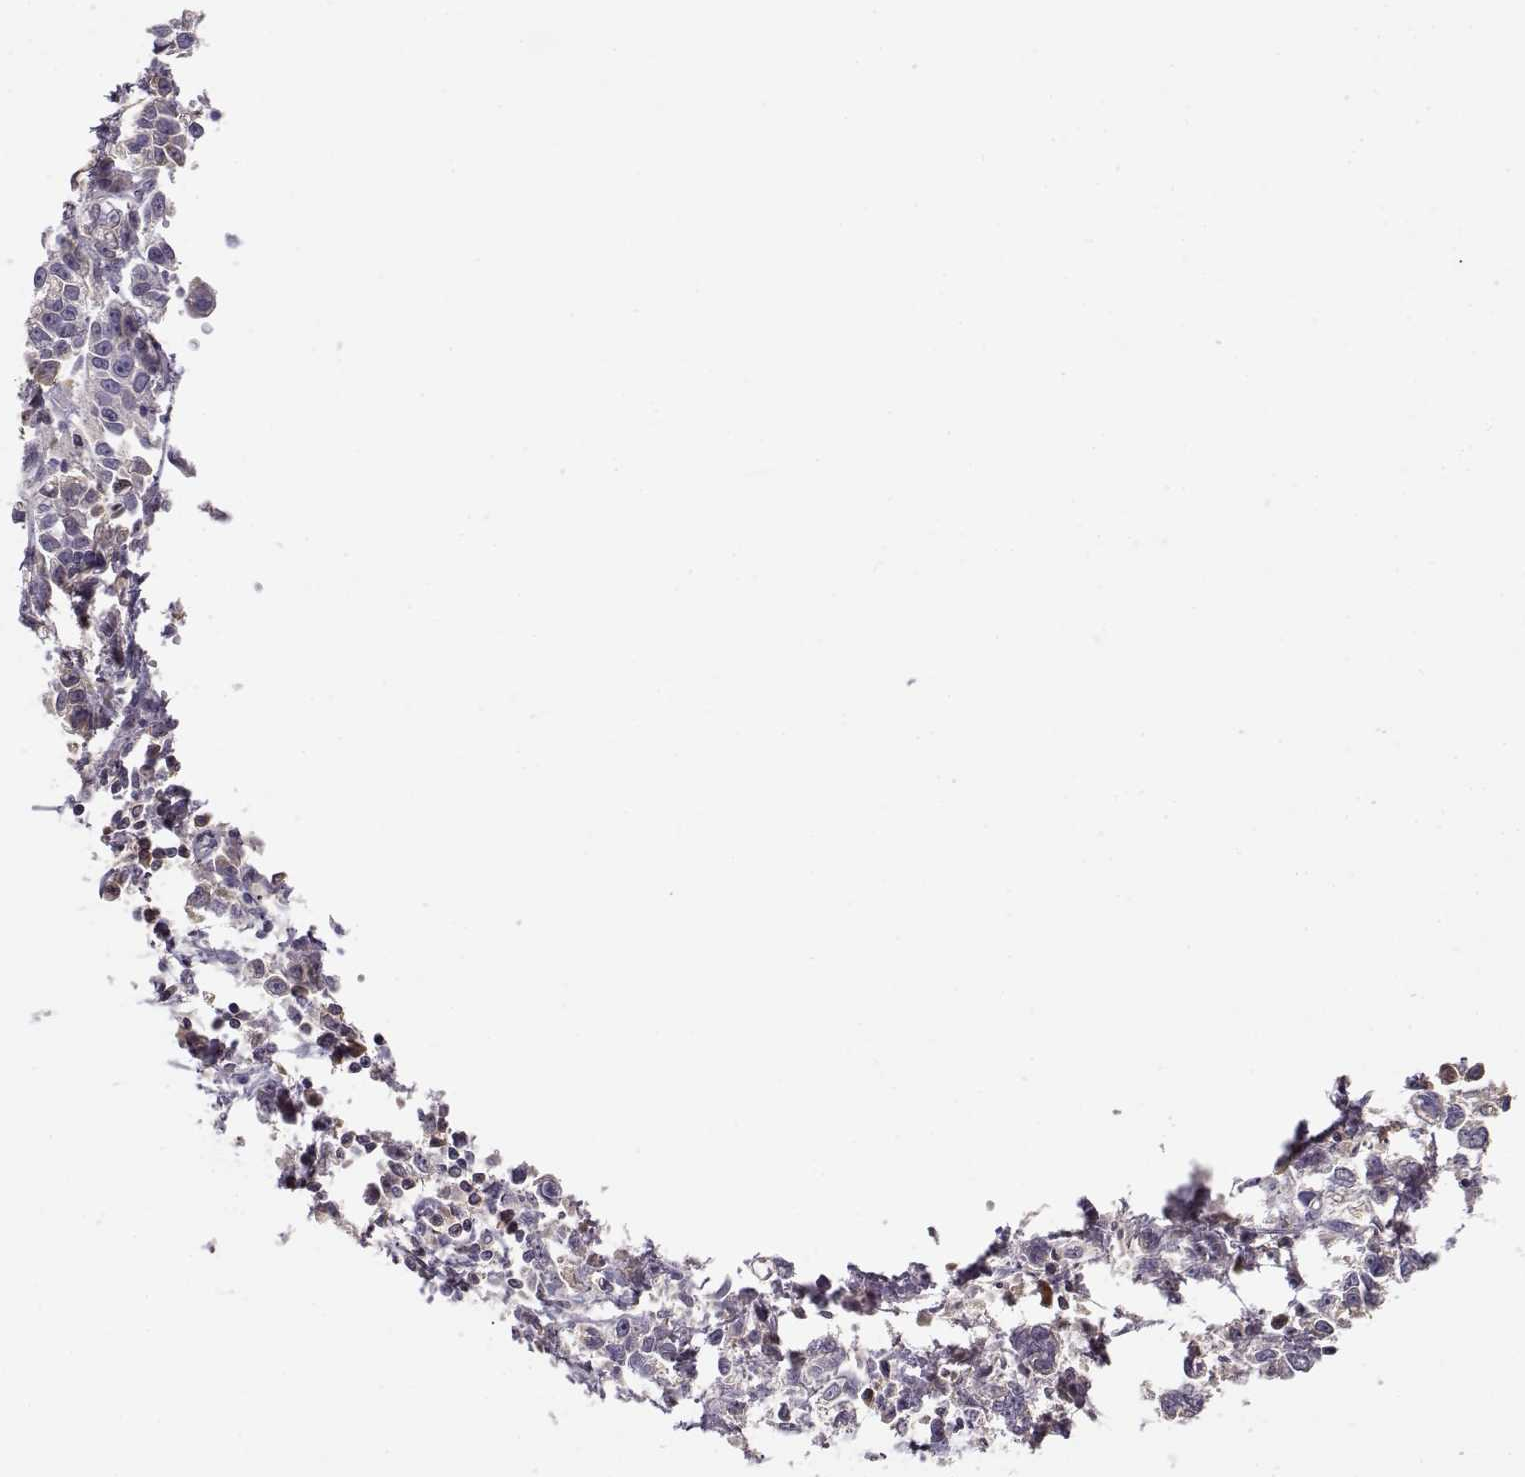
{"staining": {"intensity": "negative", "quantity": "none", "location": "none"}, "tissue": "stomach cancer", "cell_type": "Tumor cells", "image_type": "cancer", "snomed": [{"axis": "morphology", "description": "Adenocarcinoma, NOS"}, {"axis": "topography", "description": "Stomach"}], "caption": "This is a photomicrograph of immunohistochemistry (IHC) staining of stomach cancer (adenocarcinoma), which shows no positivity in tumor cells.", "gene": "TACR1", "patient": {"sex": "male", "age": 93}}